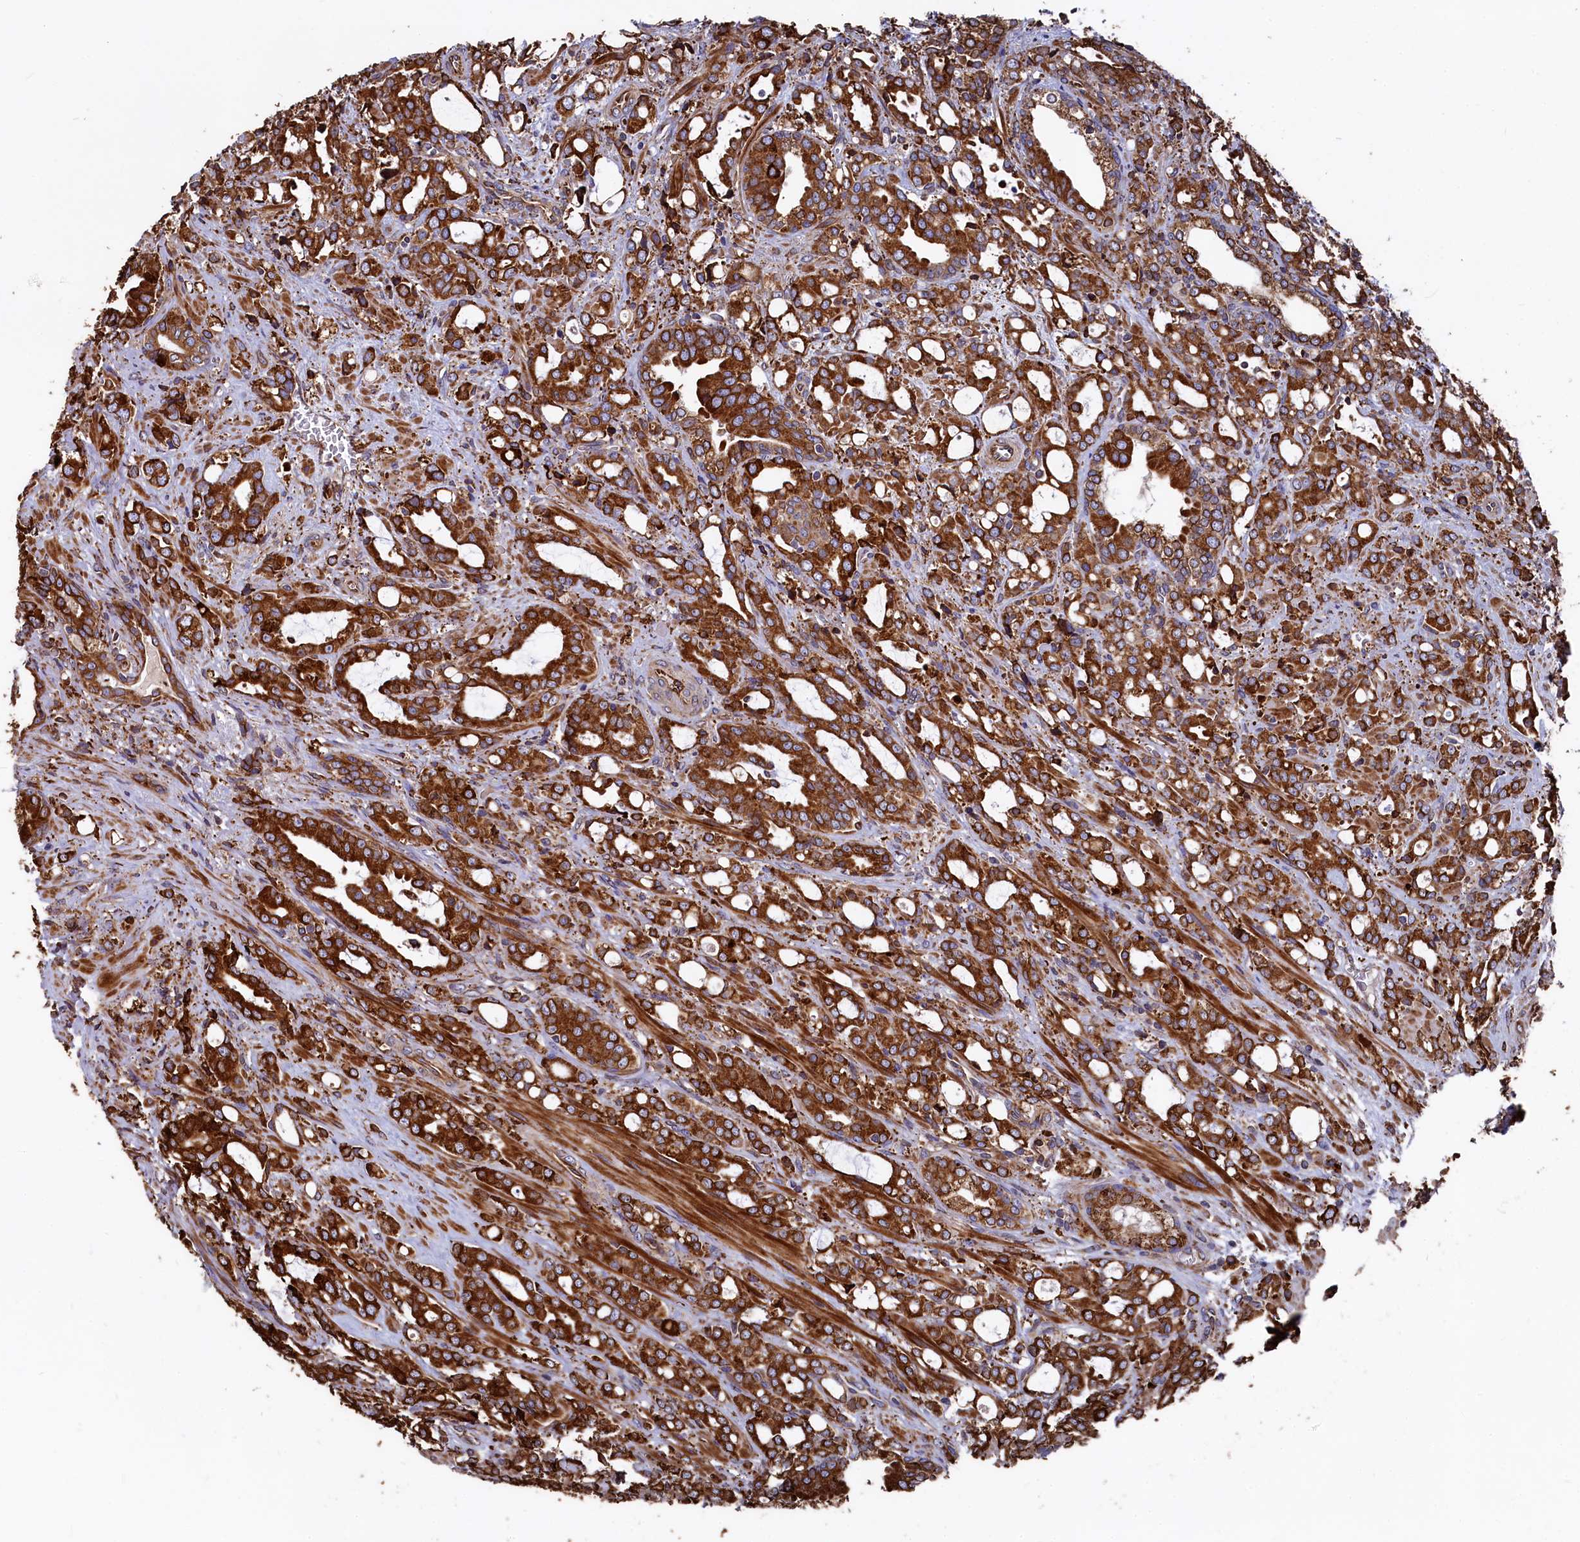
{"staining": {"intensity": "strong", "quantity": ">75%", "location": "cytoplasmic/membranous"}, "tissue": "prostate cancer", "cell_type": "Tumor cells", "image_type": "cancer", "snomed": [{"axis": "morphology", "description": "Adenocarcinoma, High grade"}, {"axis": "topography", "description": "Prostate"}], "caption": "Protein expression analysis of human prostate cancer (high-grade adenocarcinoma) reveals strong cytoplasmic/membranous staining in about >75% of tumor cells. (brown staining indicates protein expression, while blue staining denotes nuclei).", "gene": "NEURL1B", "patient": {"sex": "male", "age": 72}}